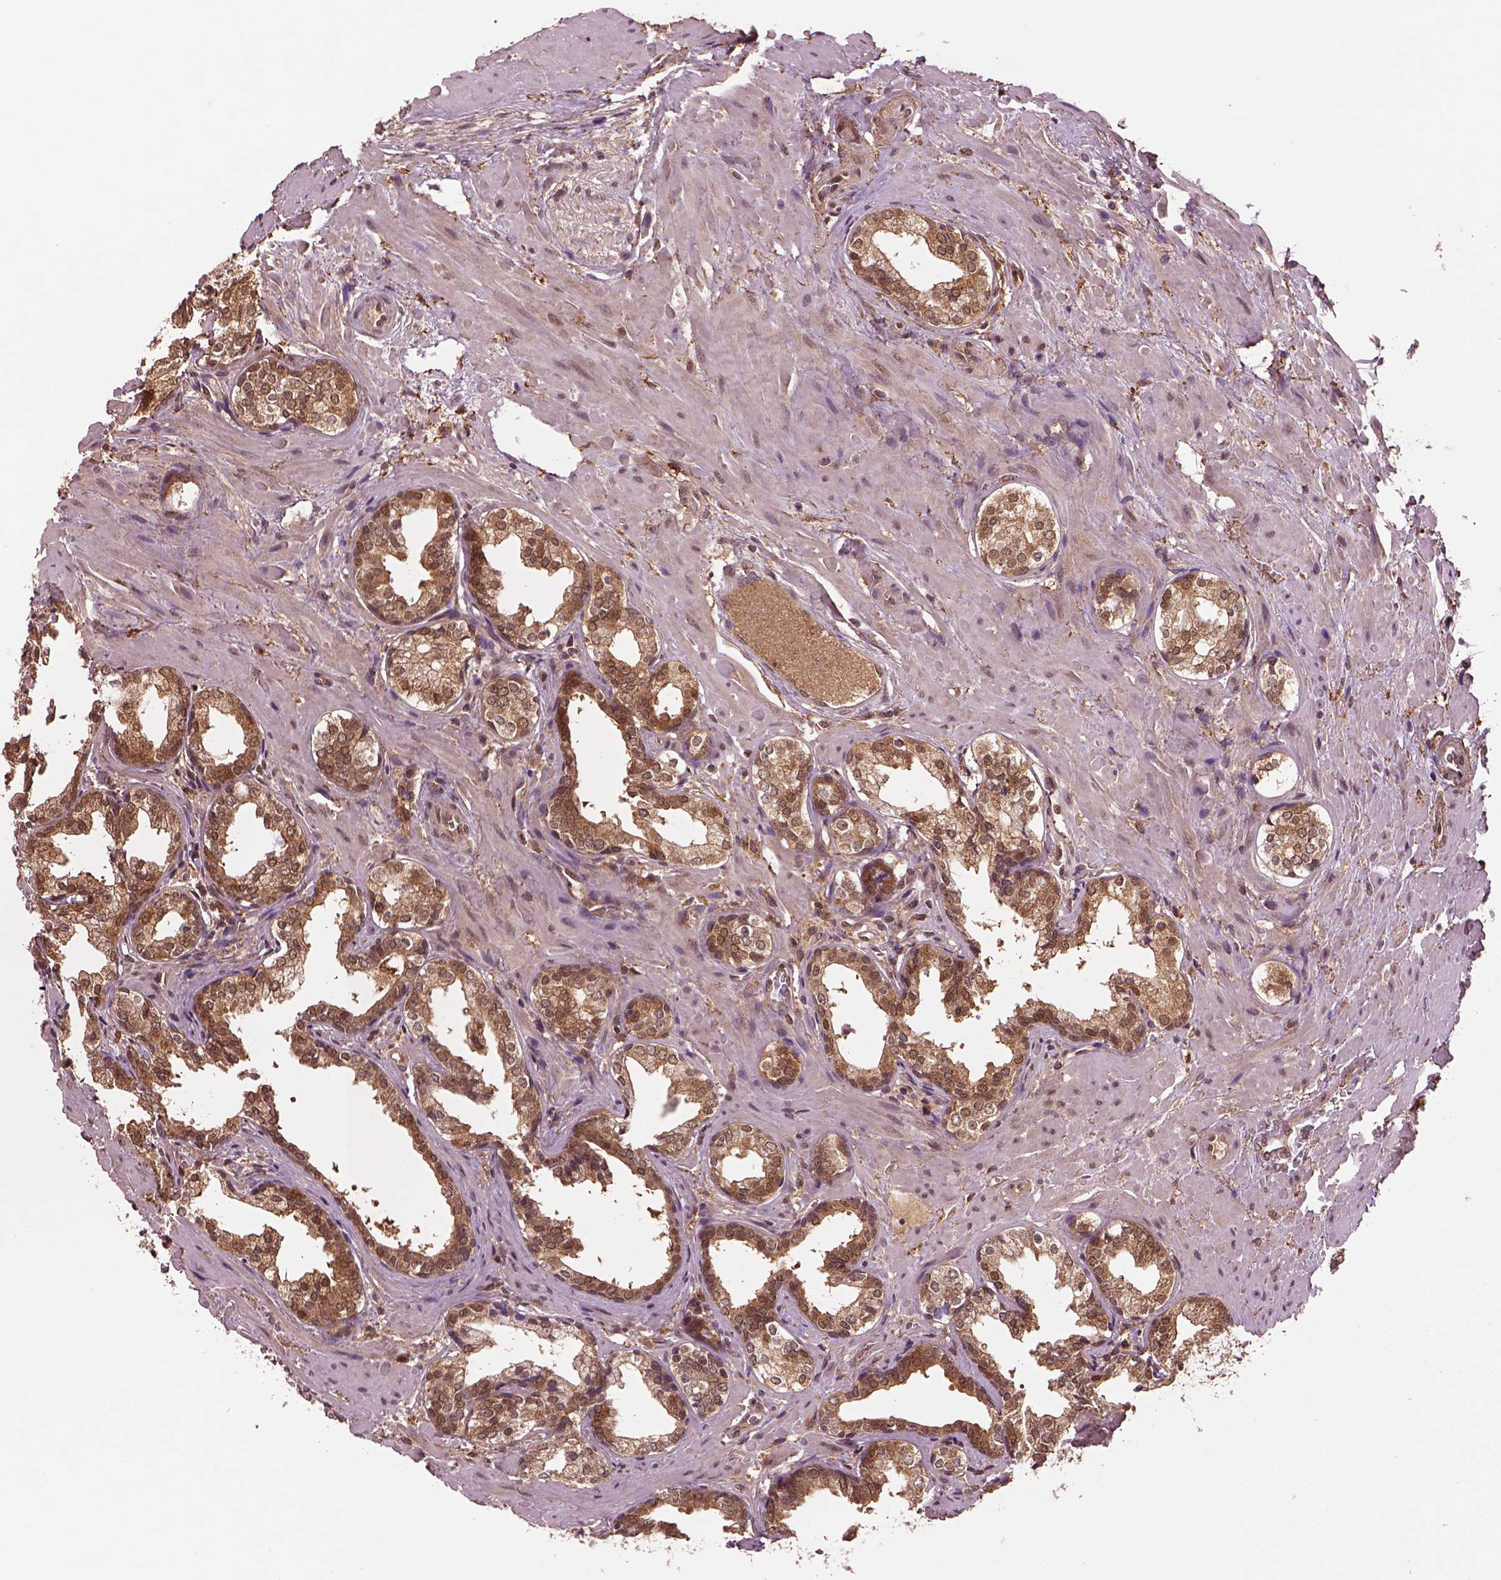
{"staining": {"intensity": "strong", "quantity": ">75%", "location": "cytoplasmic/membranous"}, "tissue": "prostate cancer", "cell_type": "Tumor cells", "image_type": "cancer", "snomed": [{"axis": "morphology", "description": "Adenocarcinoma, NOS"}, {"axis": "topography", "description": "Prostate"}], "caption": "Immunohistochemical staining of prostate cancer demonstrates high levels of strong cytoplasmic/membranous protein staining in about >75% of tumor cells.", "gene": "MDP1", "patient": {"sex": "male", "age": 66}}